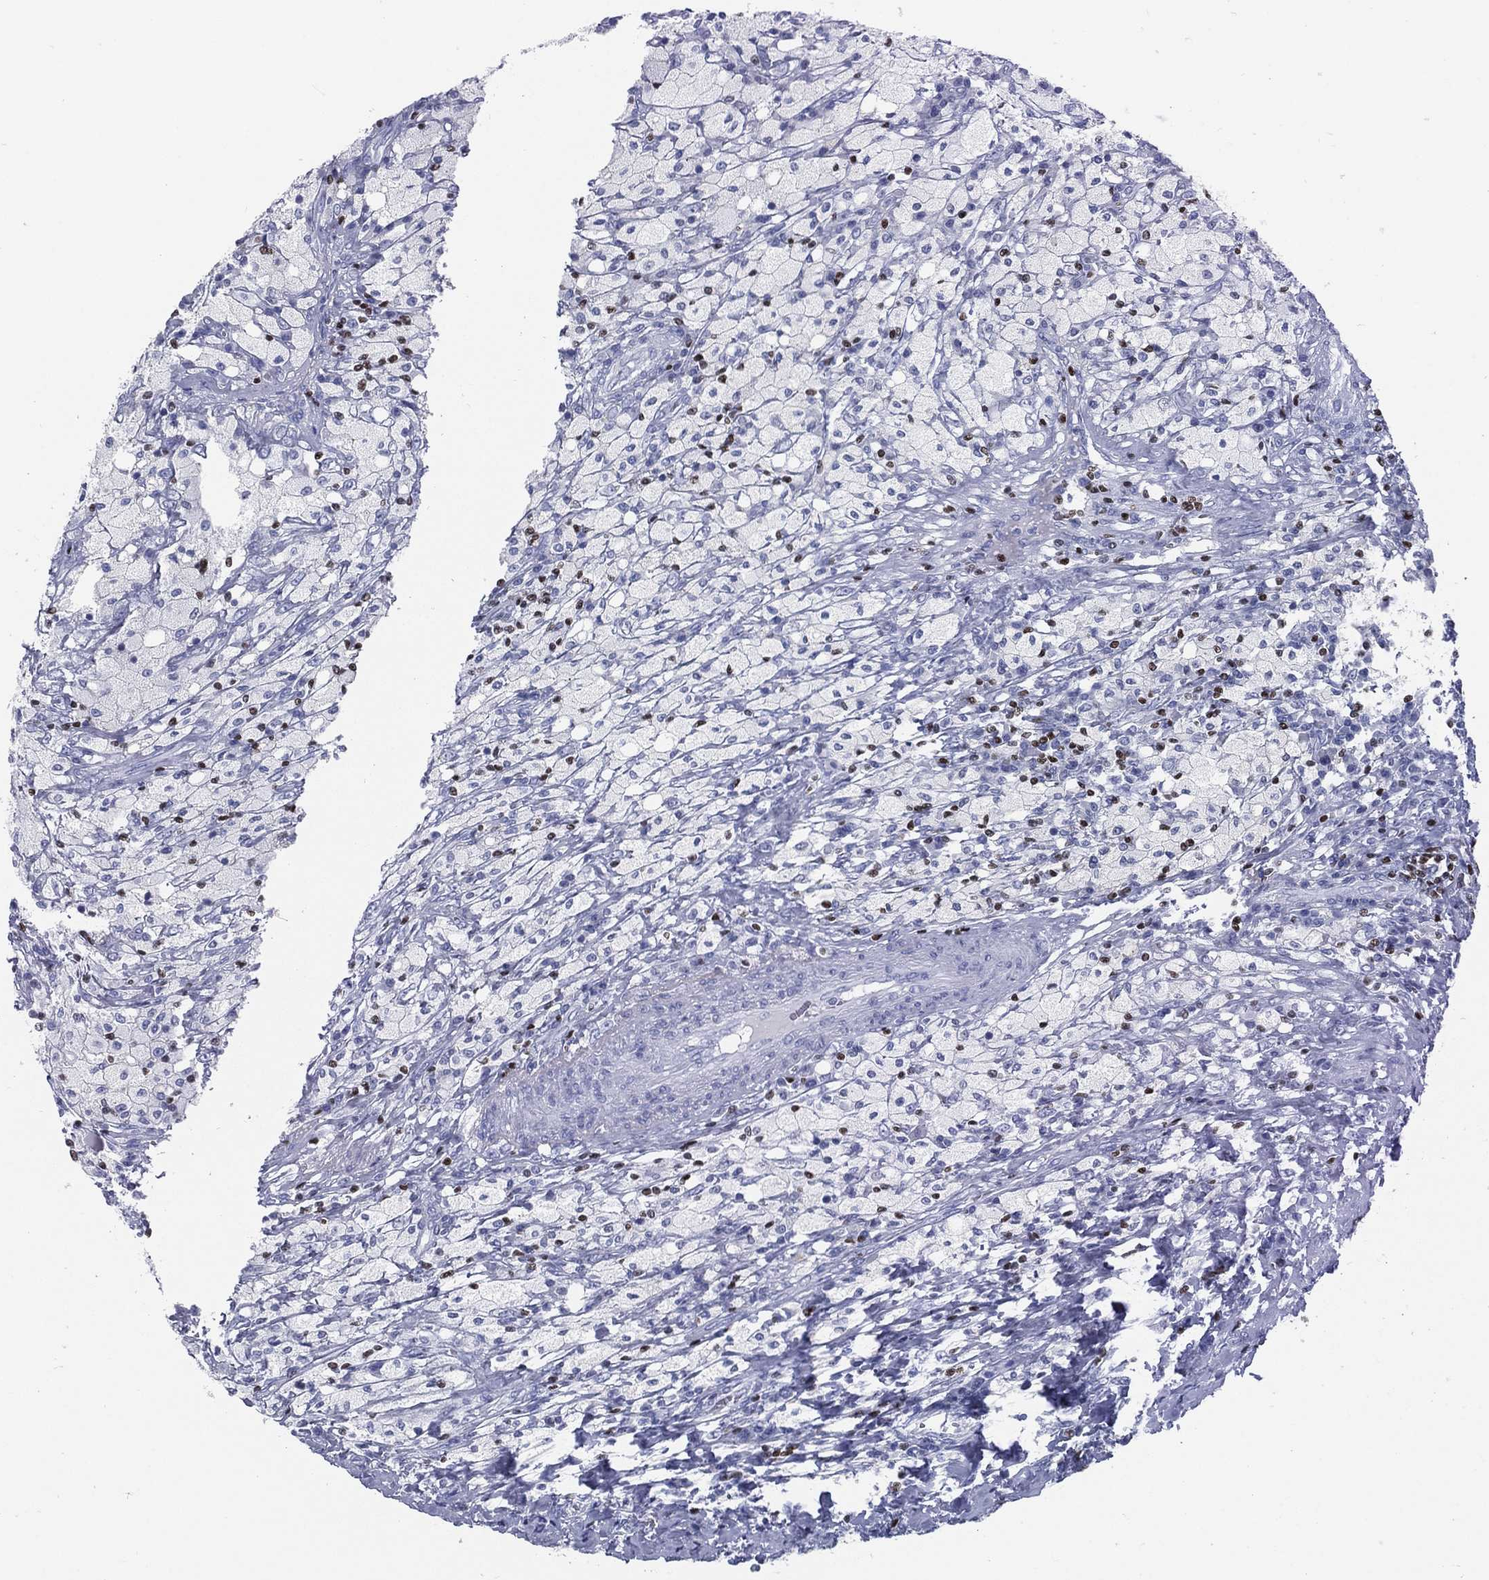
{"staining": {"intensity": "negative", "quantity": "none", "location": "none"}, "tissue": "testis cancer", "cell_type": "Tumor cells", "image_type": "cancer", "snomed": [{"axis": "morphology", "description": "Necrosis, NOS"}, {"axis": "morphology", "description": "Carcinoma, Embryonal, NOS"}, {"axis": "topography", "description": "Testis"}], "caption": "Immunohistochemistry (IHC) photomicrograph of neoplastic tissue: human embryonal carcinoma (testis) stained with DAB (3,3'-diaminobenzidine) exhibits no significant protein expression in tumor cells.", "gene": "PYHIN1", "patient": {"sex": "male", "age": 19}}